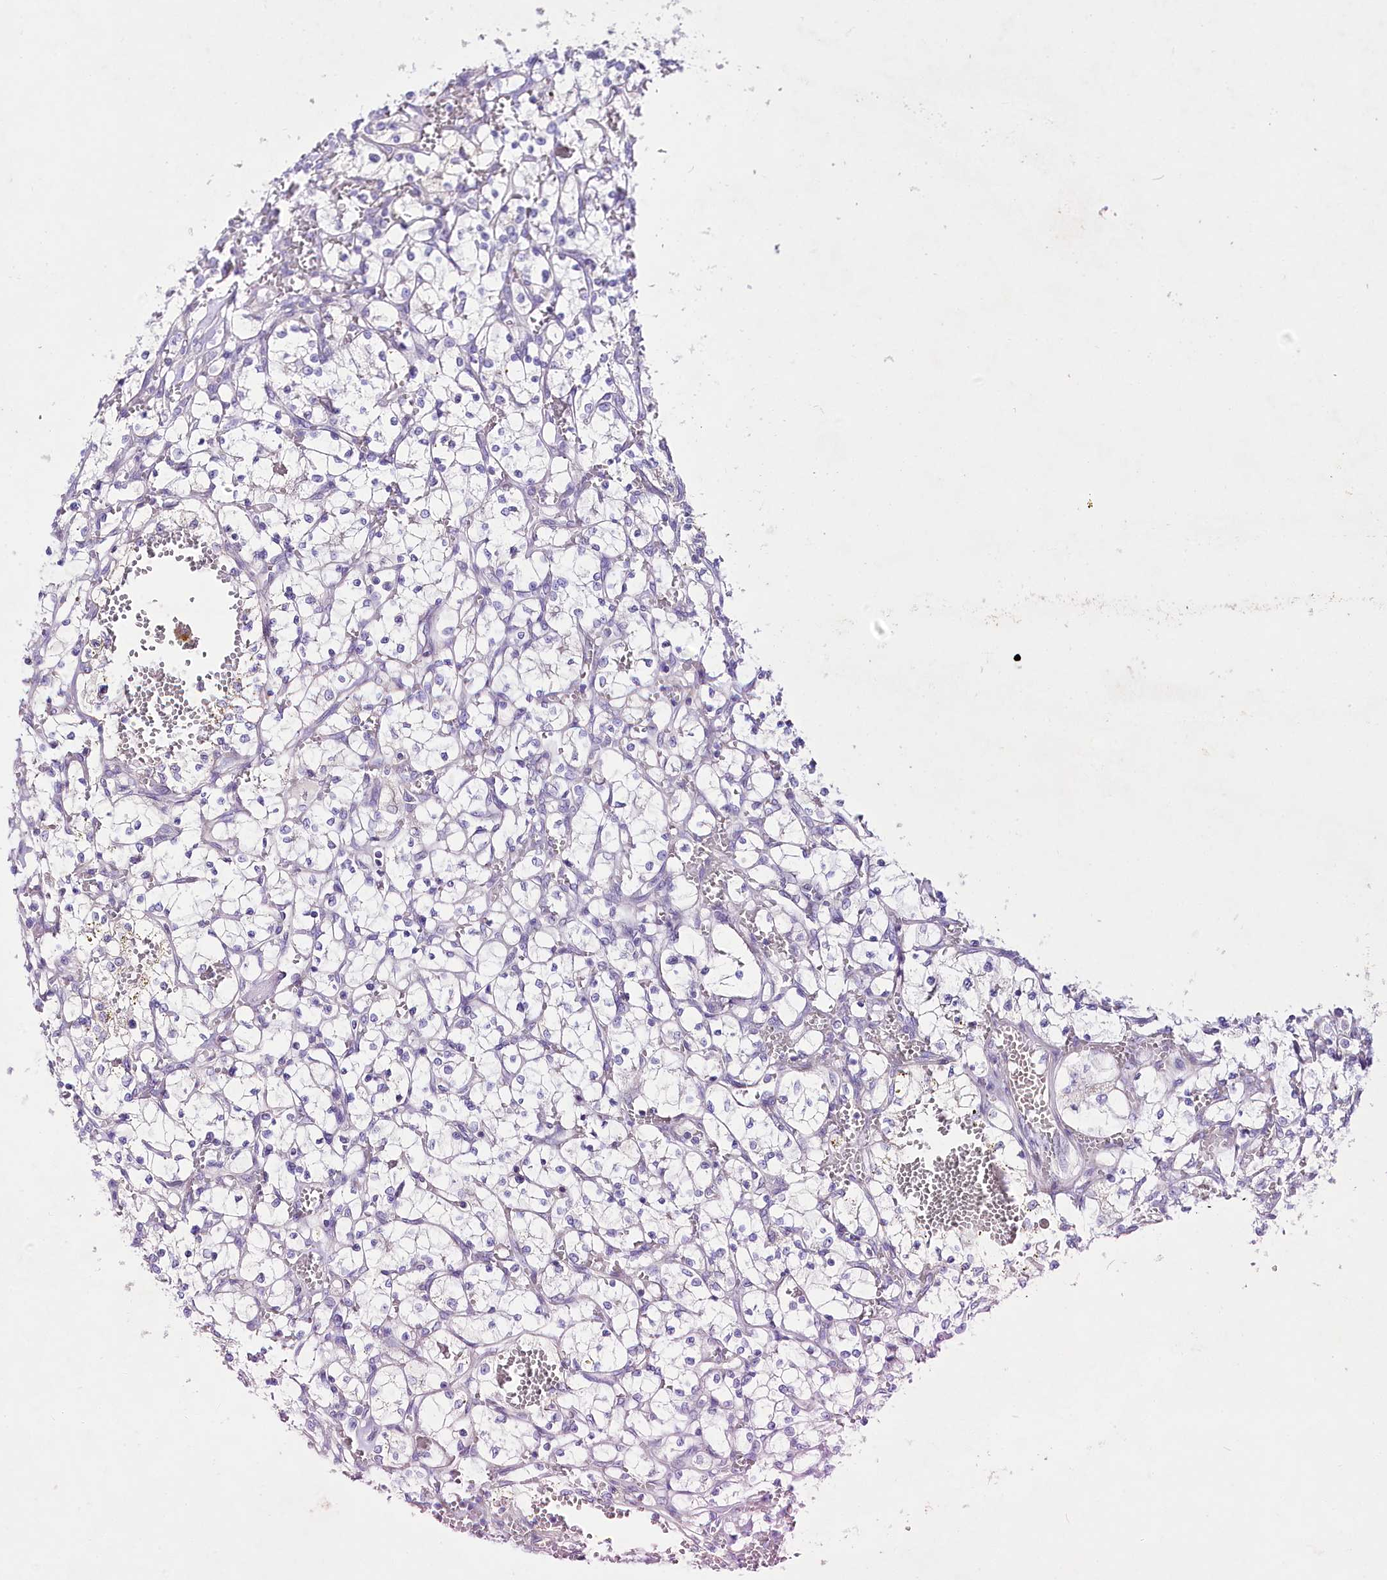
{"staining": {"intensity": "negative", "quantity": "none", "location": "none"}, "tissue": "renal cancer", "cell_type": "Tumor cells", "image_type": "cancer", "snomed": [{"axis": "morphology", "description": "Adenocarcinoma, NOS"}, {"axis": "topography", "description": "Kidney"}], "caption": "Tumor cells show no significant staining in renal cancer (adenocarcinoma). (DAB immunohistochemistry with hematoxylin counter stain).", "gene": "LRRC14B", "patient": {"sex": "female", "age": 69}}